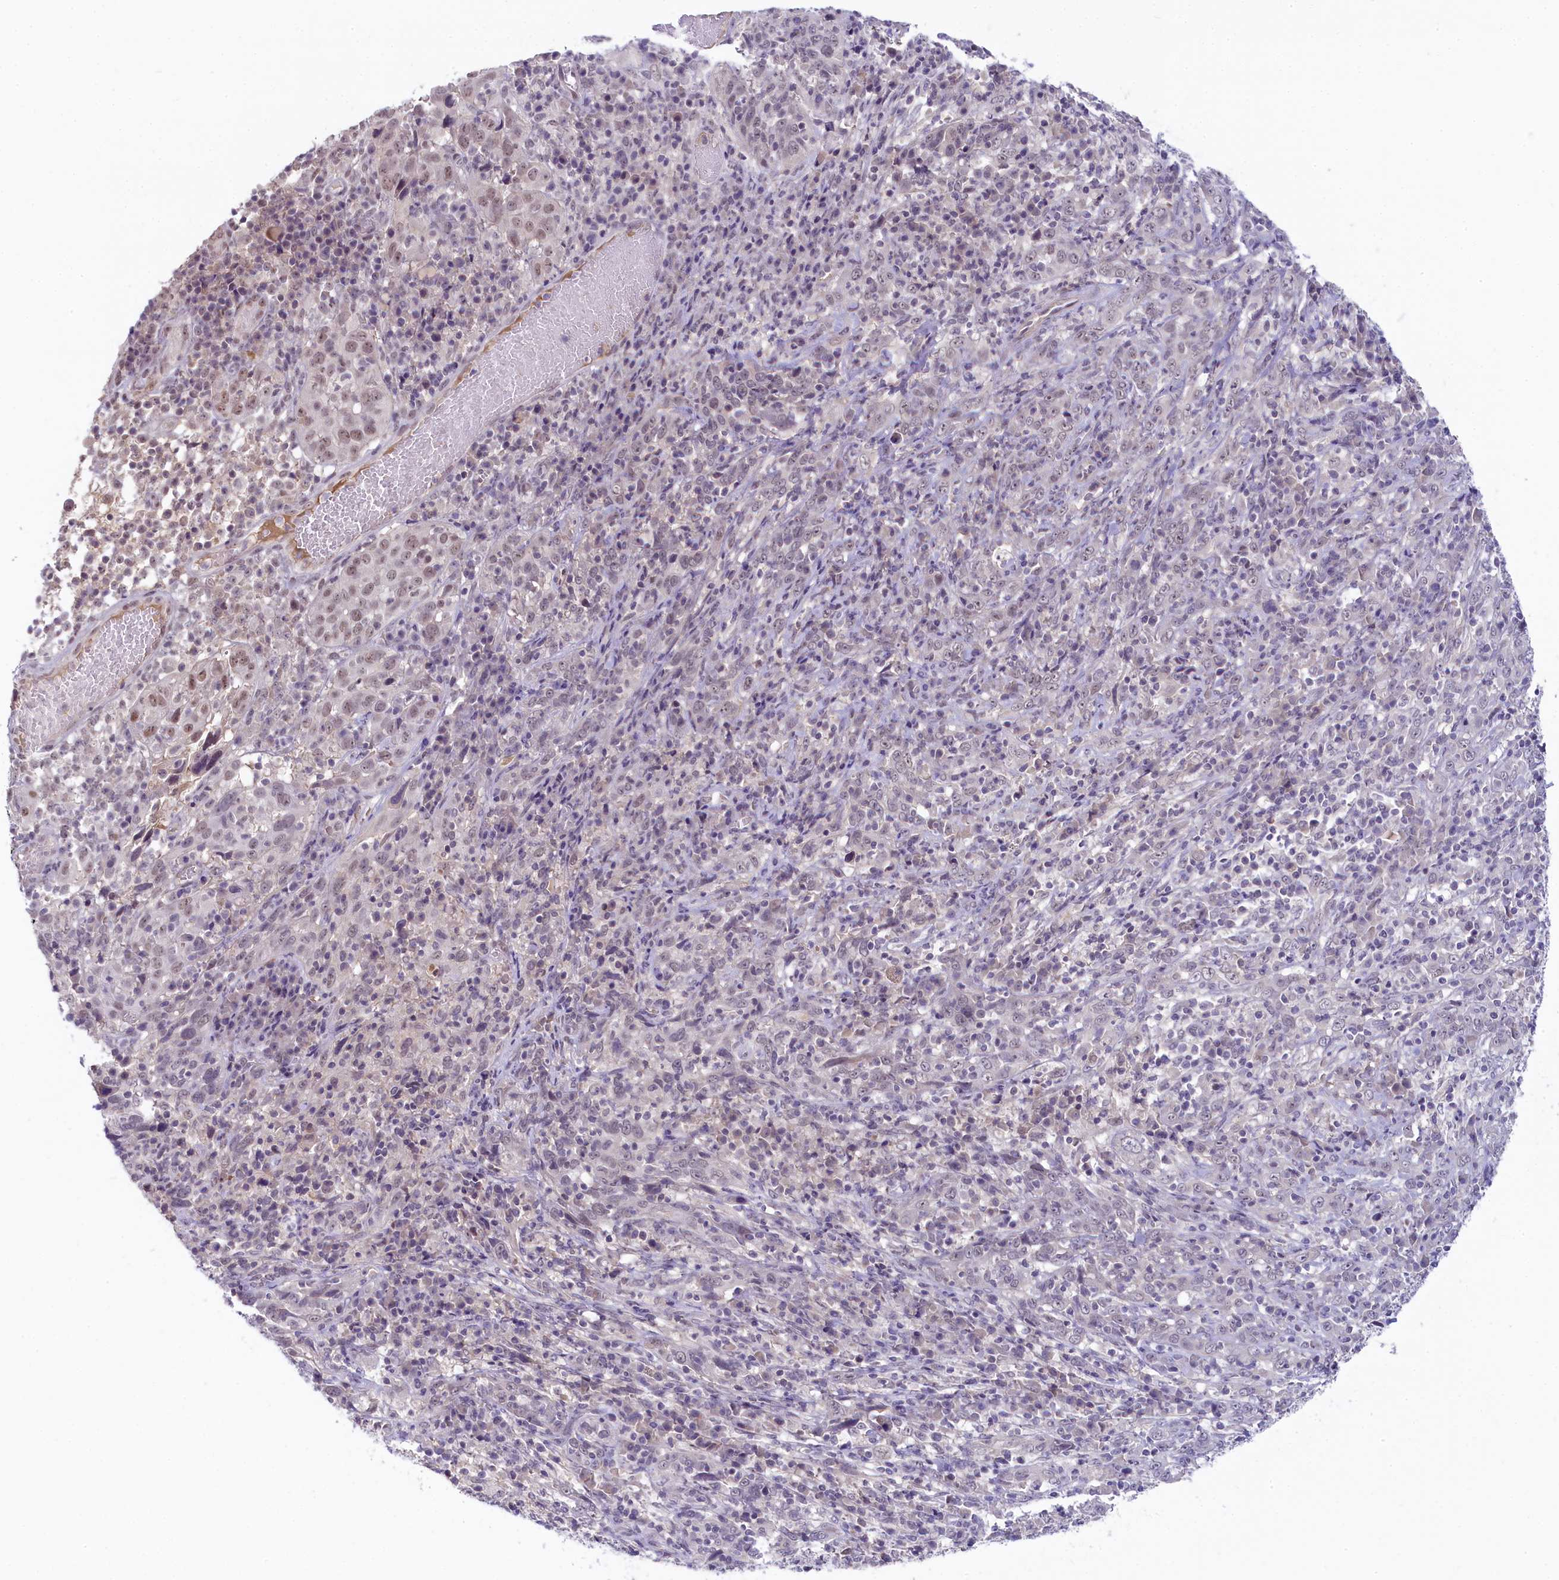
{"staining": {"intensity": "weak", "quantity": "25%-75%", "location": "nuclear"}, "tissue": "cervical cancer", "cell_type": "Tumor cells", "image_type": "cancer", "snomed": [{"axis": "morphology", "description": "Squamous cell carcinoma, NOS"}, {"axis": "topography", "description": "Cervix"}], "caption": "A brown stain highlights weak nuclear expression of a protein in human squamous cell carcinoma (cervical) tumor cells. (Stains: DAB (3,3'-diaminobenzidine) in brown, nuclei in blue, Microscopy: brightfield microscopy at high magnification).", "gene": "CRAMP1", "patient": {"sex": "female", "age": 46}}